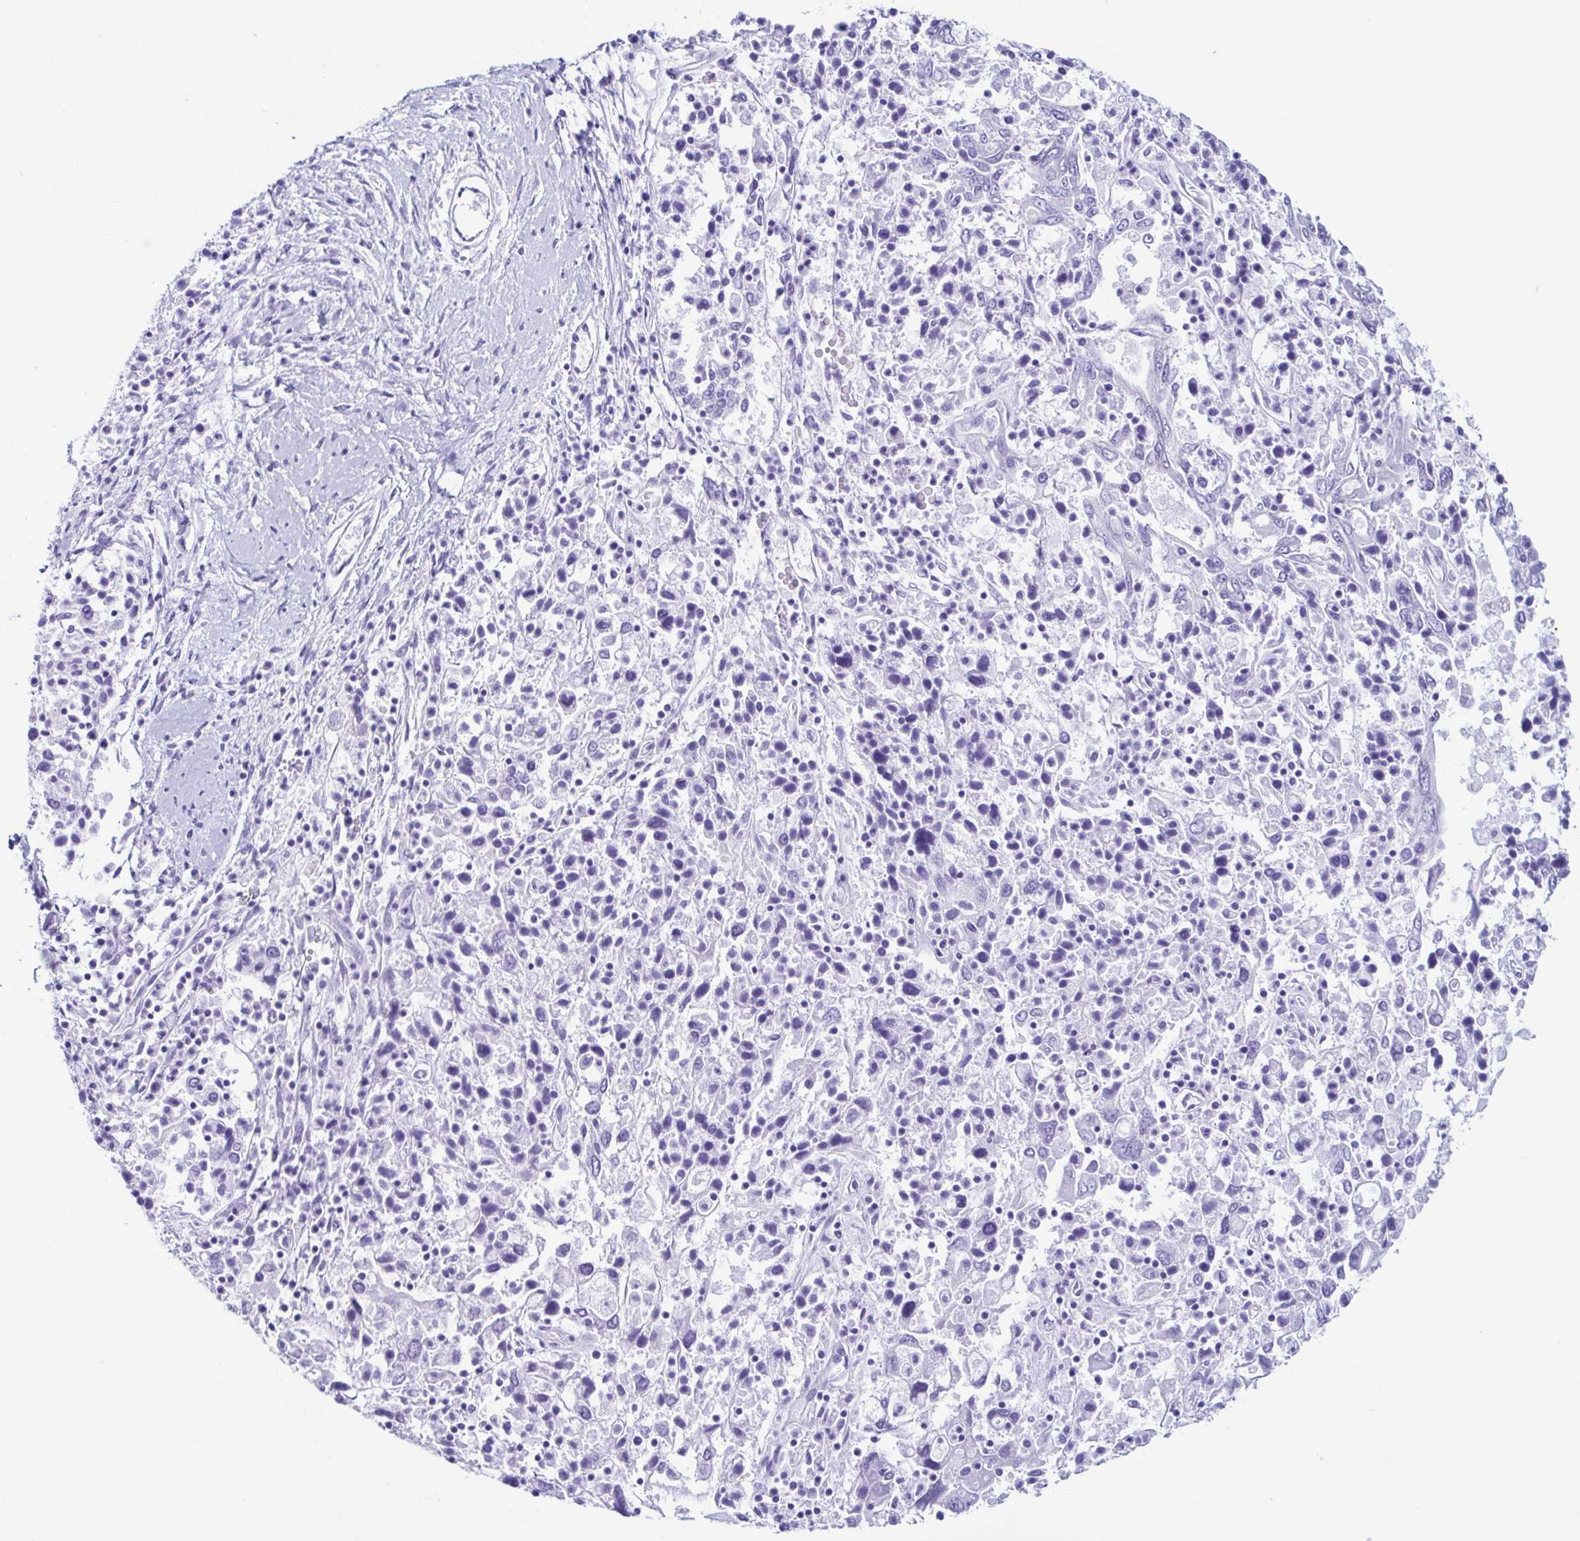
{"staining": {"intensity": "negative", "quantity": "none", "location": "none"}, "tissue": "ovarian cancer", "cell_type": "Tumor cells", "image_type": "cancer", "snomed": [{"axis": "morphology", "description": "Carcinoma, endometroid"}, {"axis": "topography", "description": "Ovary"}], "caption": "Endometroid carcinoma (ovarian) stained for a protein using IHC shows no positivity tumor cells.", "gene": "ACTRT3", "patient": {"sex": "female", "age": 62}}